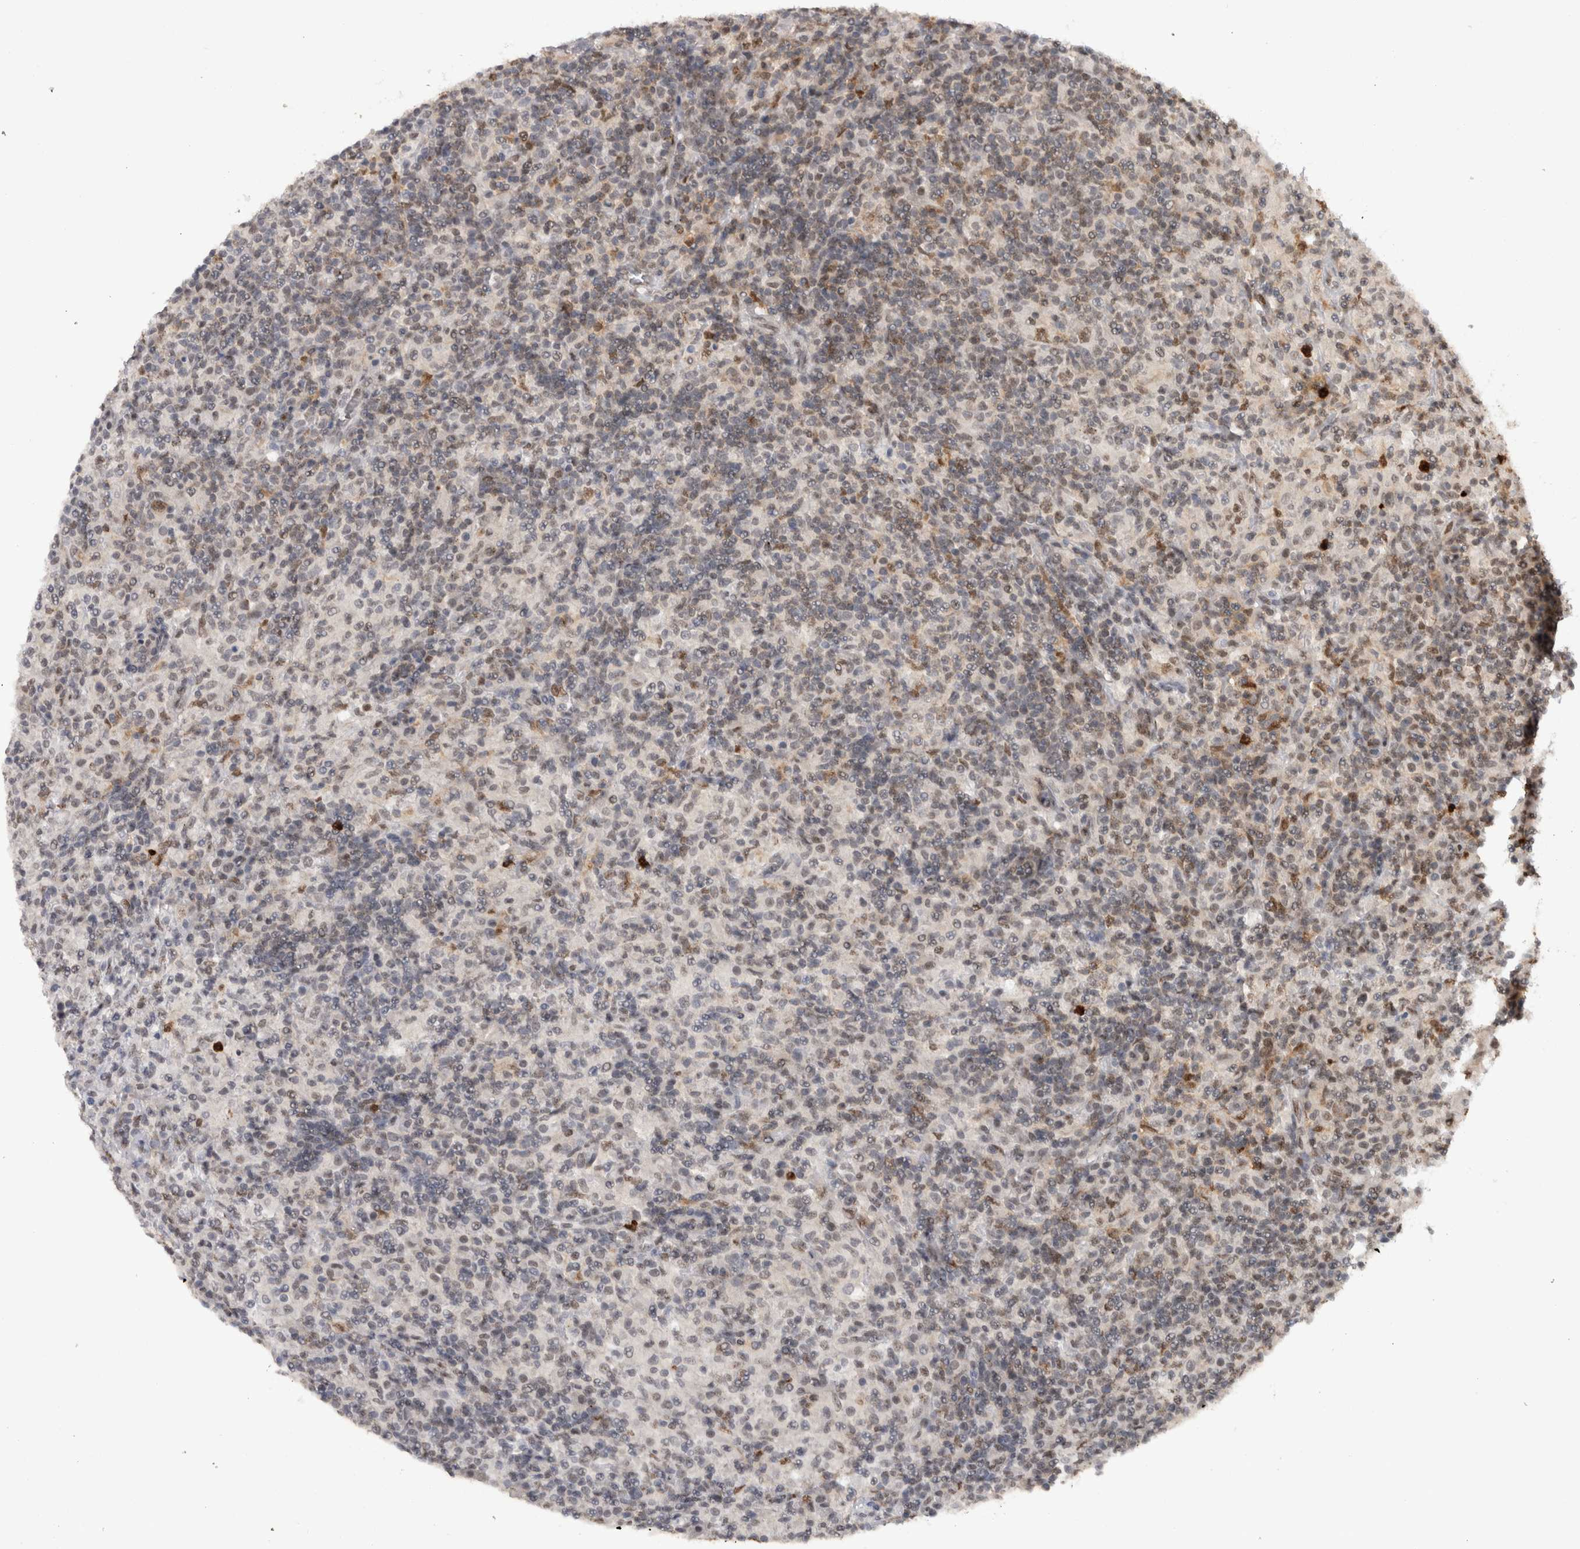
{"staining": {"intensity": "weak", "quantity": "25%-75%", "location": "nuclear"}, "tissue": "lymphoma", "cell_type": "Tumor cells", "image_type": "cancer", "snomed": [{"axis": "morphology", "description": "Hodgkin's disease, NOS"}, {"axis": "topography", "description": "Lymph node"}], "caption": "Lymphoma stained with a brown dye demonstrates weak nuclear positive staining in approximately 25%-75% of tumor cells.", "gene": "RPS6KA2", "patient": {"sex": "male", "age": 70}}